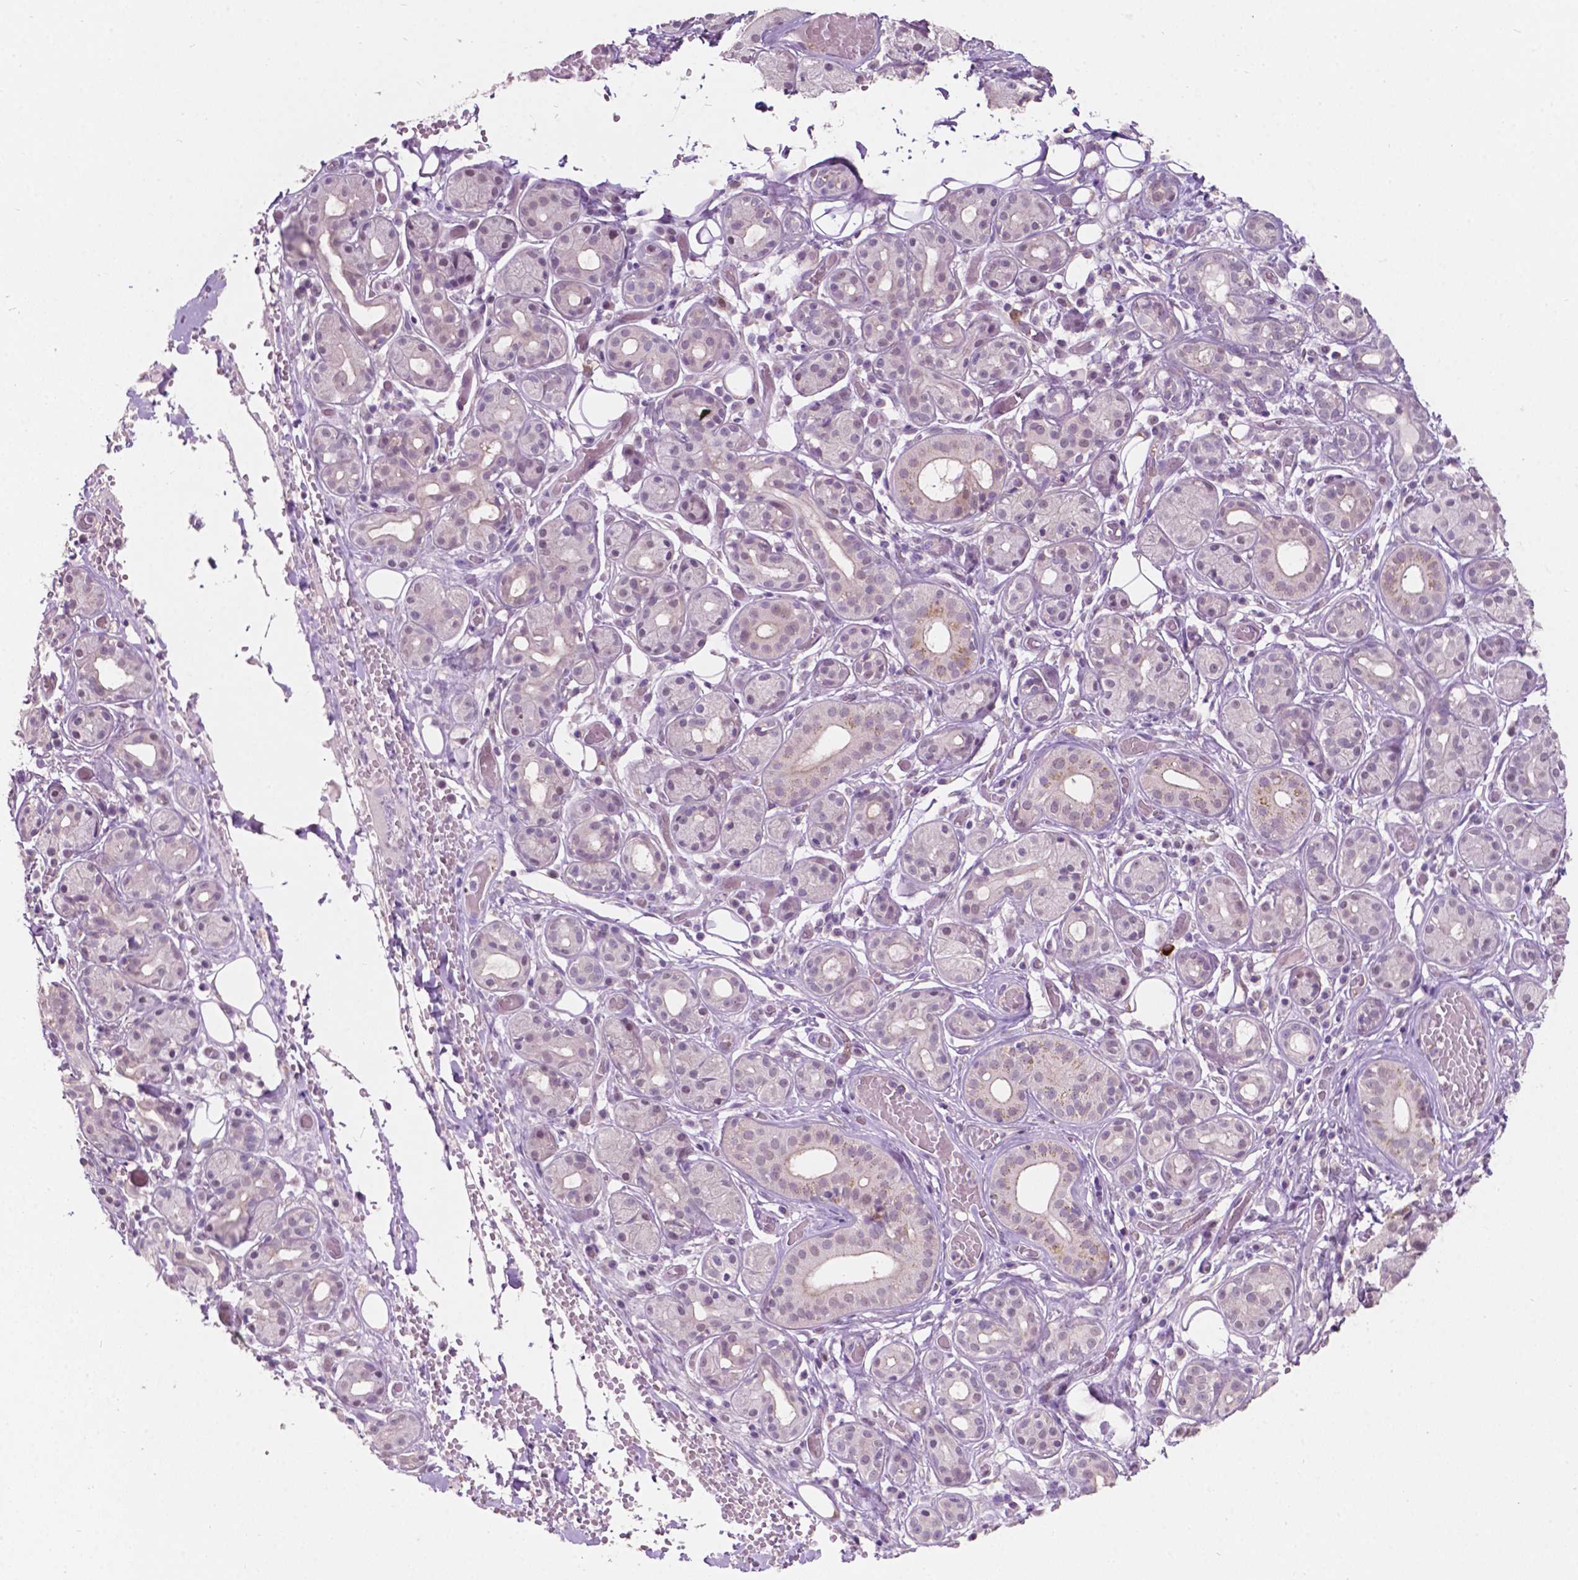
{"staining": {"intensity": "weak", "quantity": "<25%", "location": "cytoplasmic/membranous"}, "tissue": "salivary gland", "cell_type": "Glandular cells", "image_type": "normal", "snomed": [{"axis": "morphology", "description": "Normal tissue, NOS"}, {"axis": "topography", "description": "Salivary gland"}, {"axis": "topography", "description": "Peripheral nerve tissue"}], "caption": "DAB immunohistochemical staining of unremarkable human salivary gland reveals no significant staining in glandular cells.", "gene": "TM6SF2", "patient": {"sex": "male", "age": 71}}